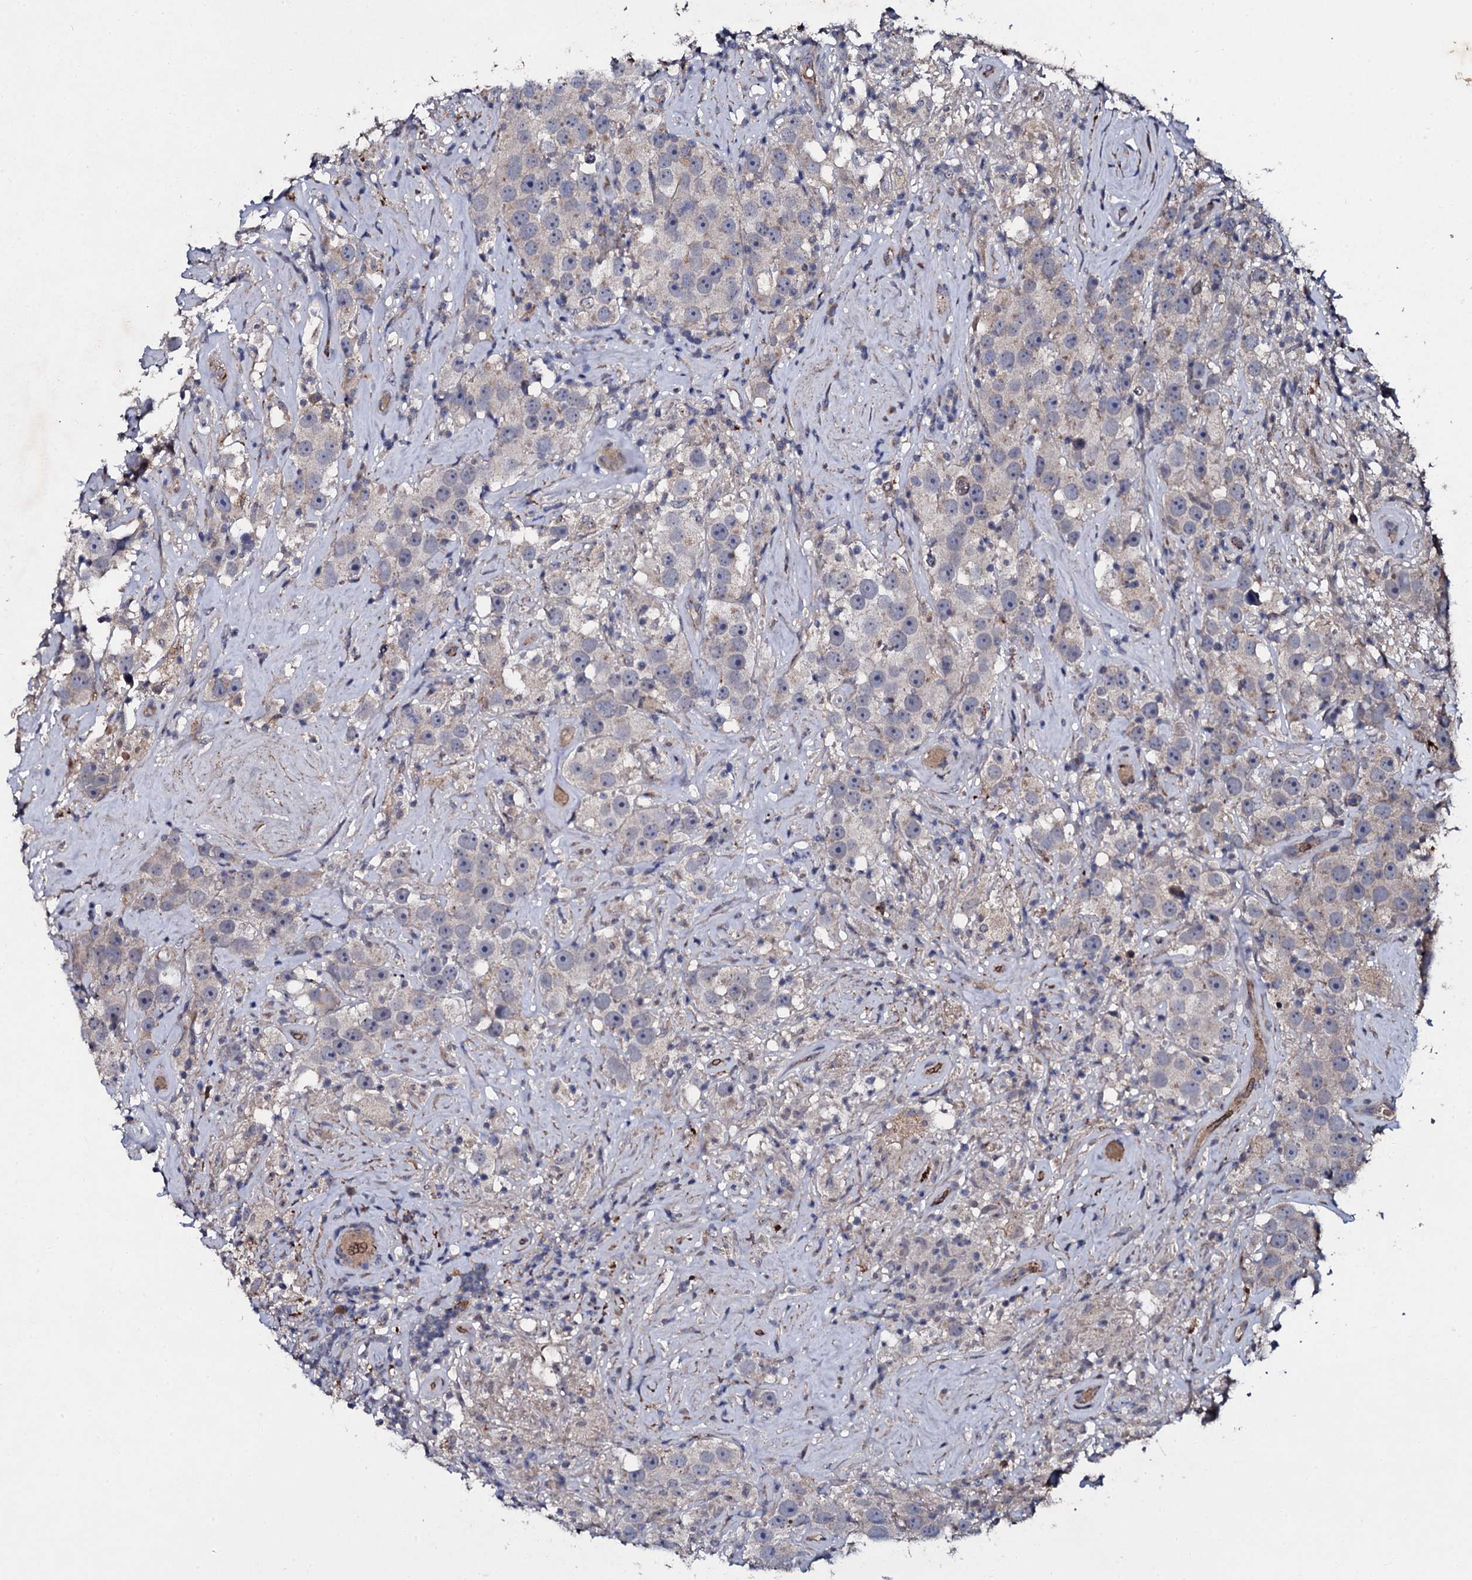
{"staining": {"intensity": "negative", "quantity": "none", "location": "none"}, "tissue": "testis cancer", "cell_type": "Tumor cells", "image_type": "cancer", "snomed": [{"axis": "morphology", "description": "Seminoma, NOS"}, {"axis": "topography", "description": "Testis"}], "caption": "Tumor cells are negative for protein expression in human testis cancer.", "gene": "LRRC28", "patient": {"sex": "male", "age": 49}}